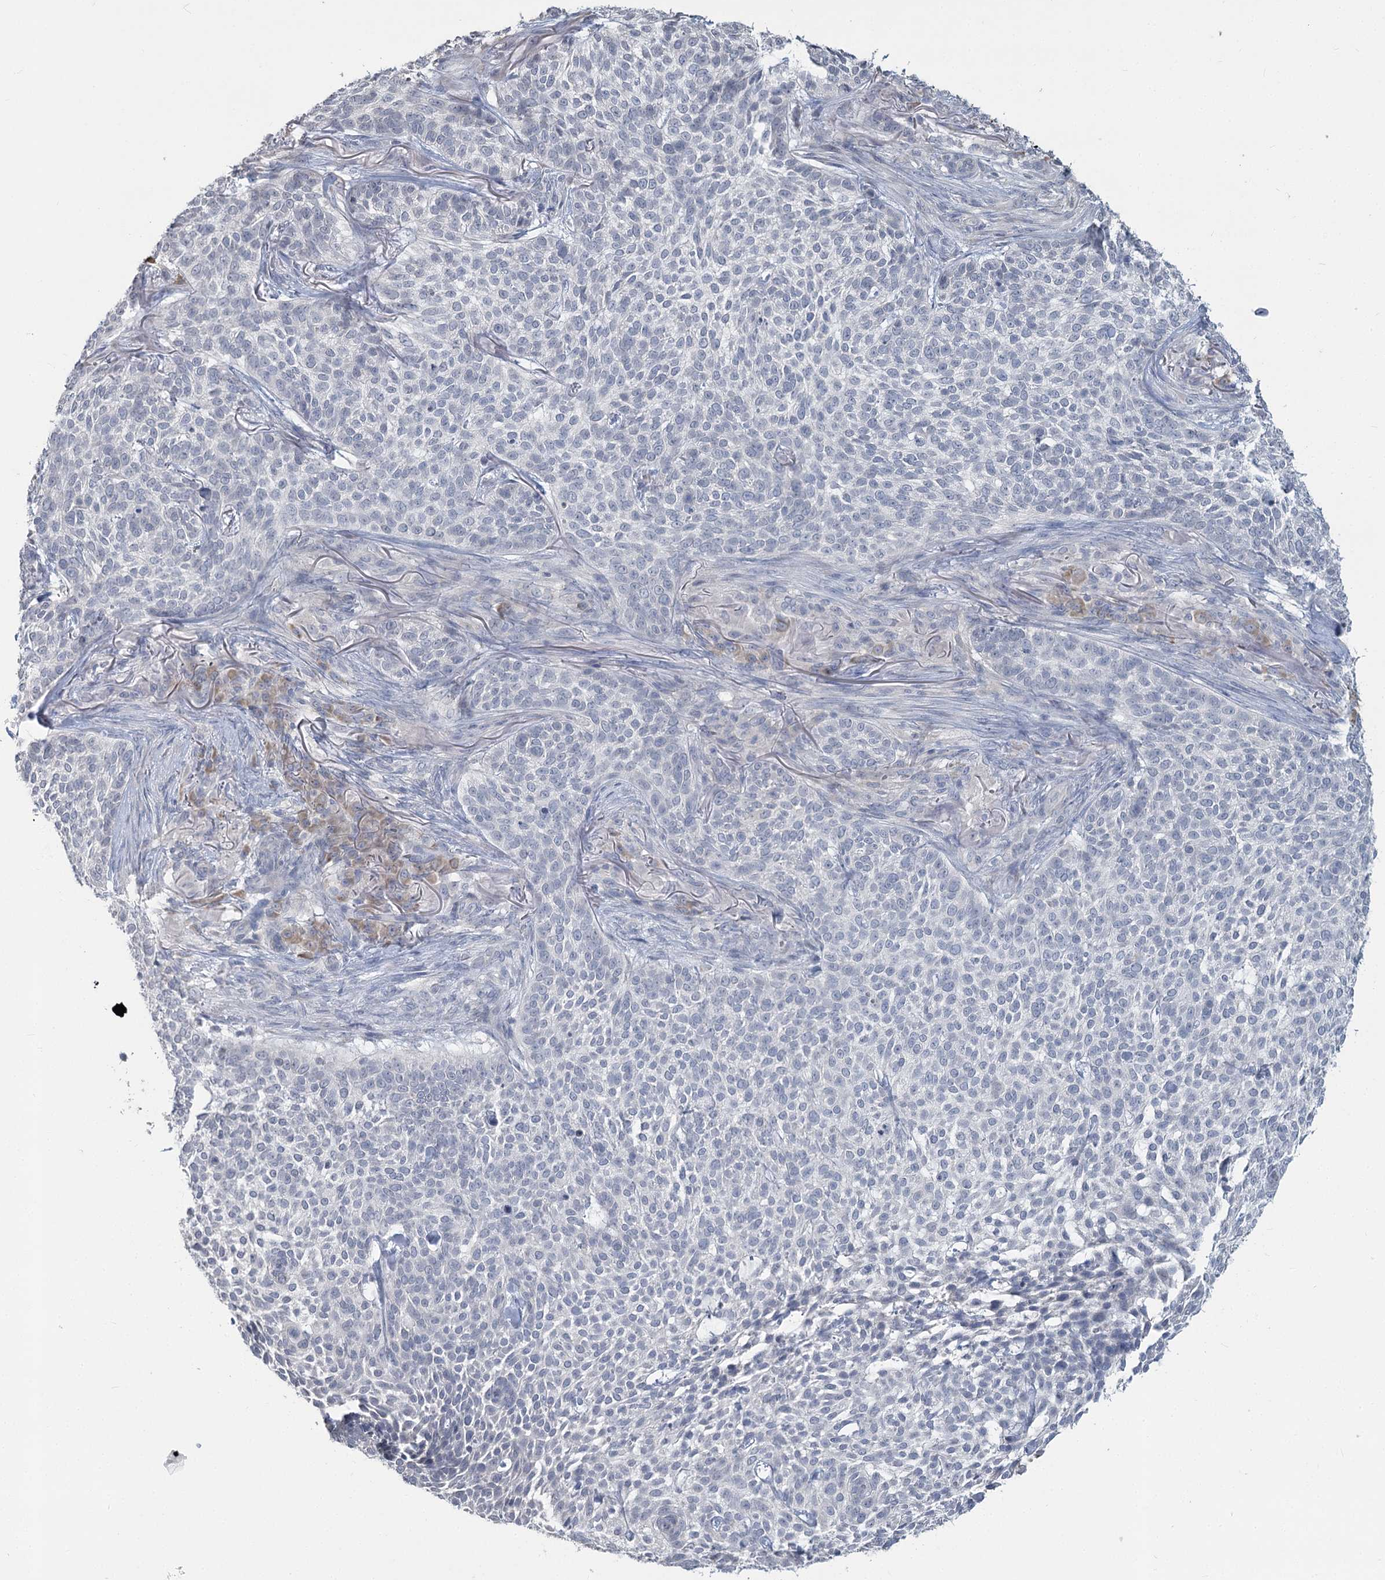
{"staining": {"intensity": "negative", "quantity": "none", "location": "none"}, "tissue": "skin cancer", "cell_type": "Tumor cells", "image_type": "cancer", "snomed": [{"axis": "morphology", "description": "Basal cell carcinoma"}, {"axis": "topography", "description": "Skin"}], "caption": "This is a micrograph of immunohistochemistry (IHC) staining of skin cancer (basal cell carcinoma), which shows no positivity in tumor cells.", "gene": "SLC9A3", "patient": {"sex": "female", "age": 64}}